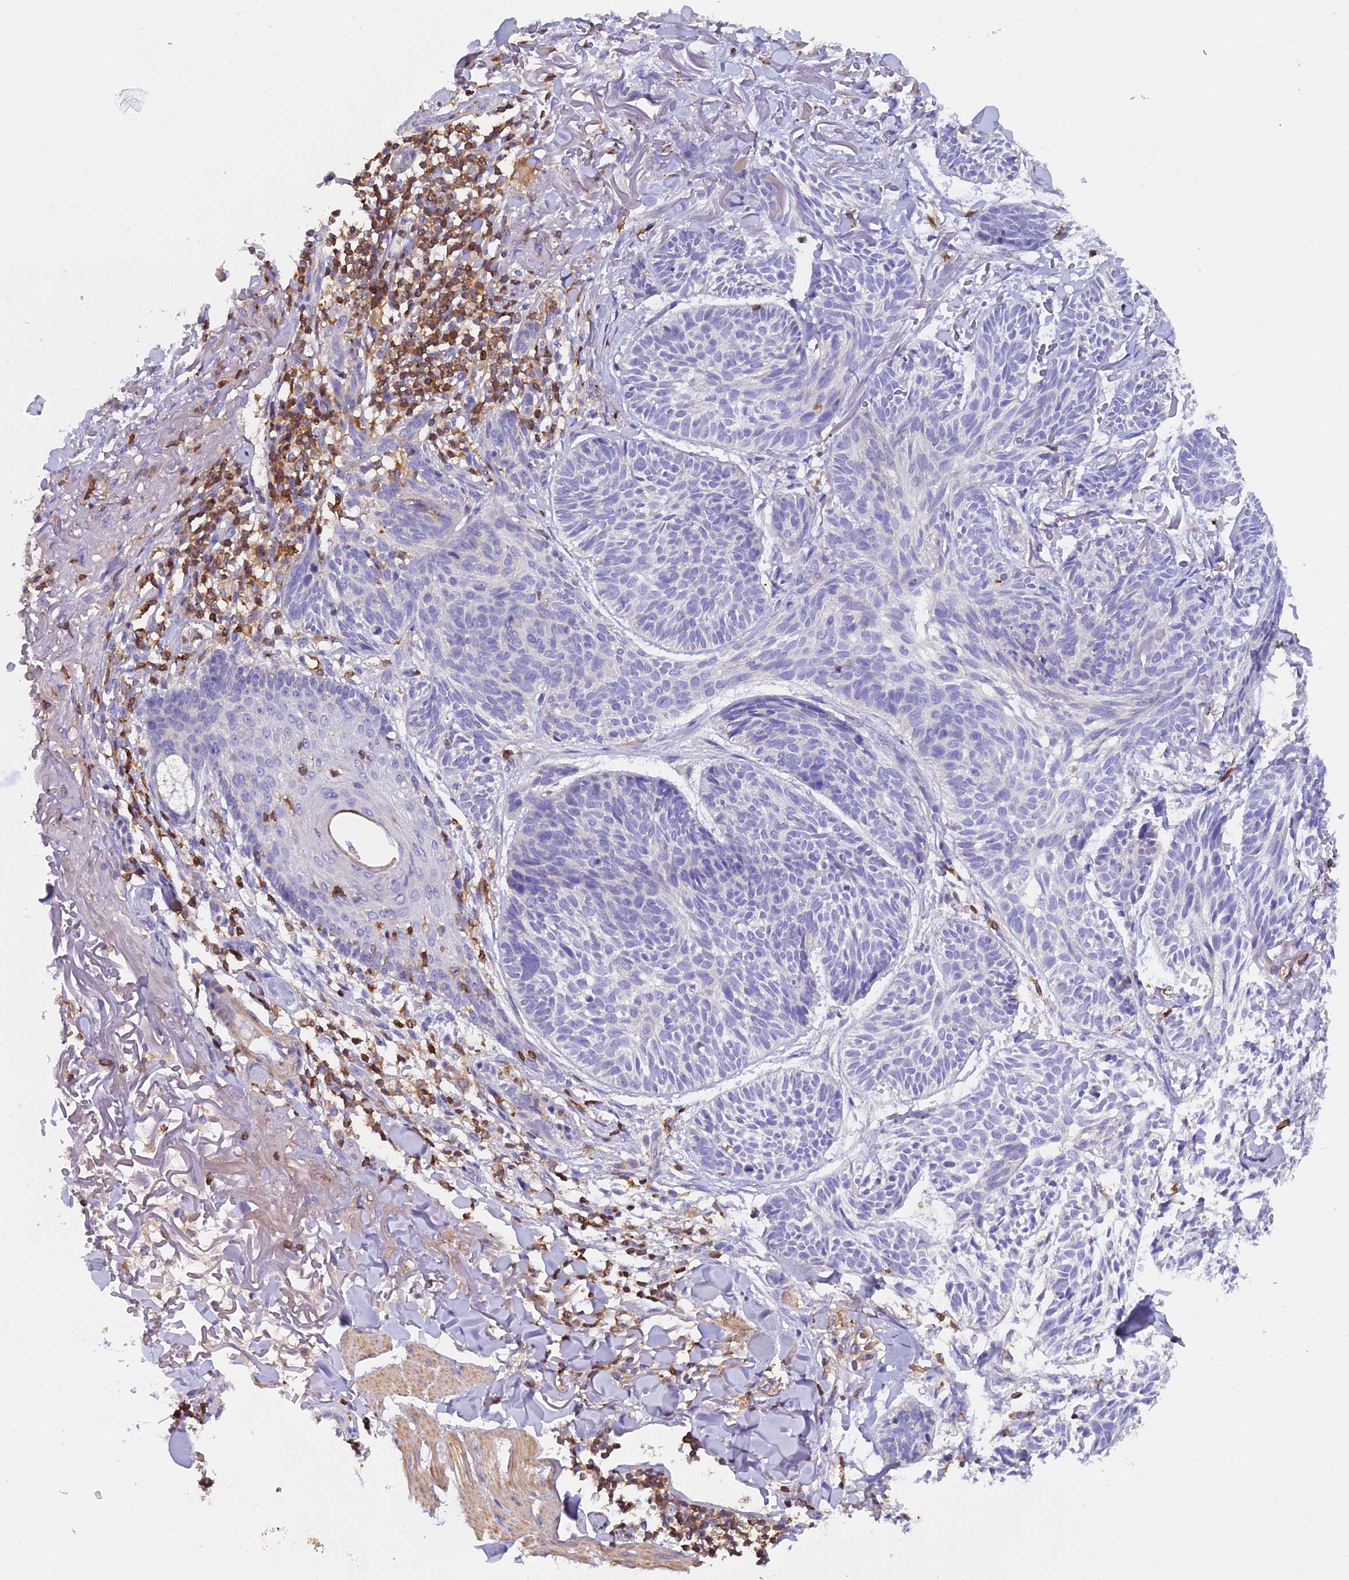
{"staining": {"intensity": "negative", "quantity": "none", "location": "none"}, "tissue": "skin cancer", "cell_type": "Tumor cells", "image_type": "cancer", "snomed": [{"axis": "morphology", "description": "Normal tissue, NOS"}, {"axis": "morphology", "description": "Basal cell carcinoma"}, {"axis": "topography", "description": "Skin"}], "caption": "Tumor cells show no significant protein positivity in basal cell carcinoma (skin).", "gene": "LPXN", "patient": {"sex": "male", "age": 66}}